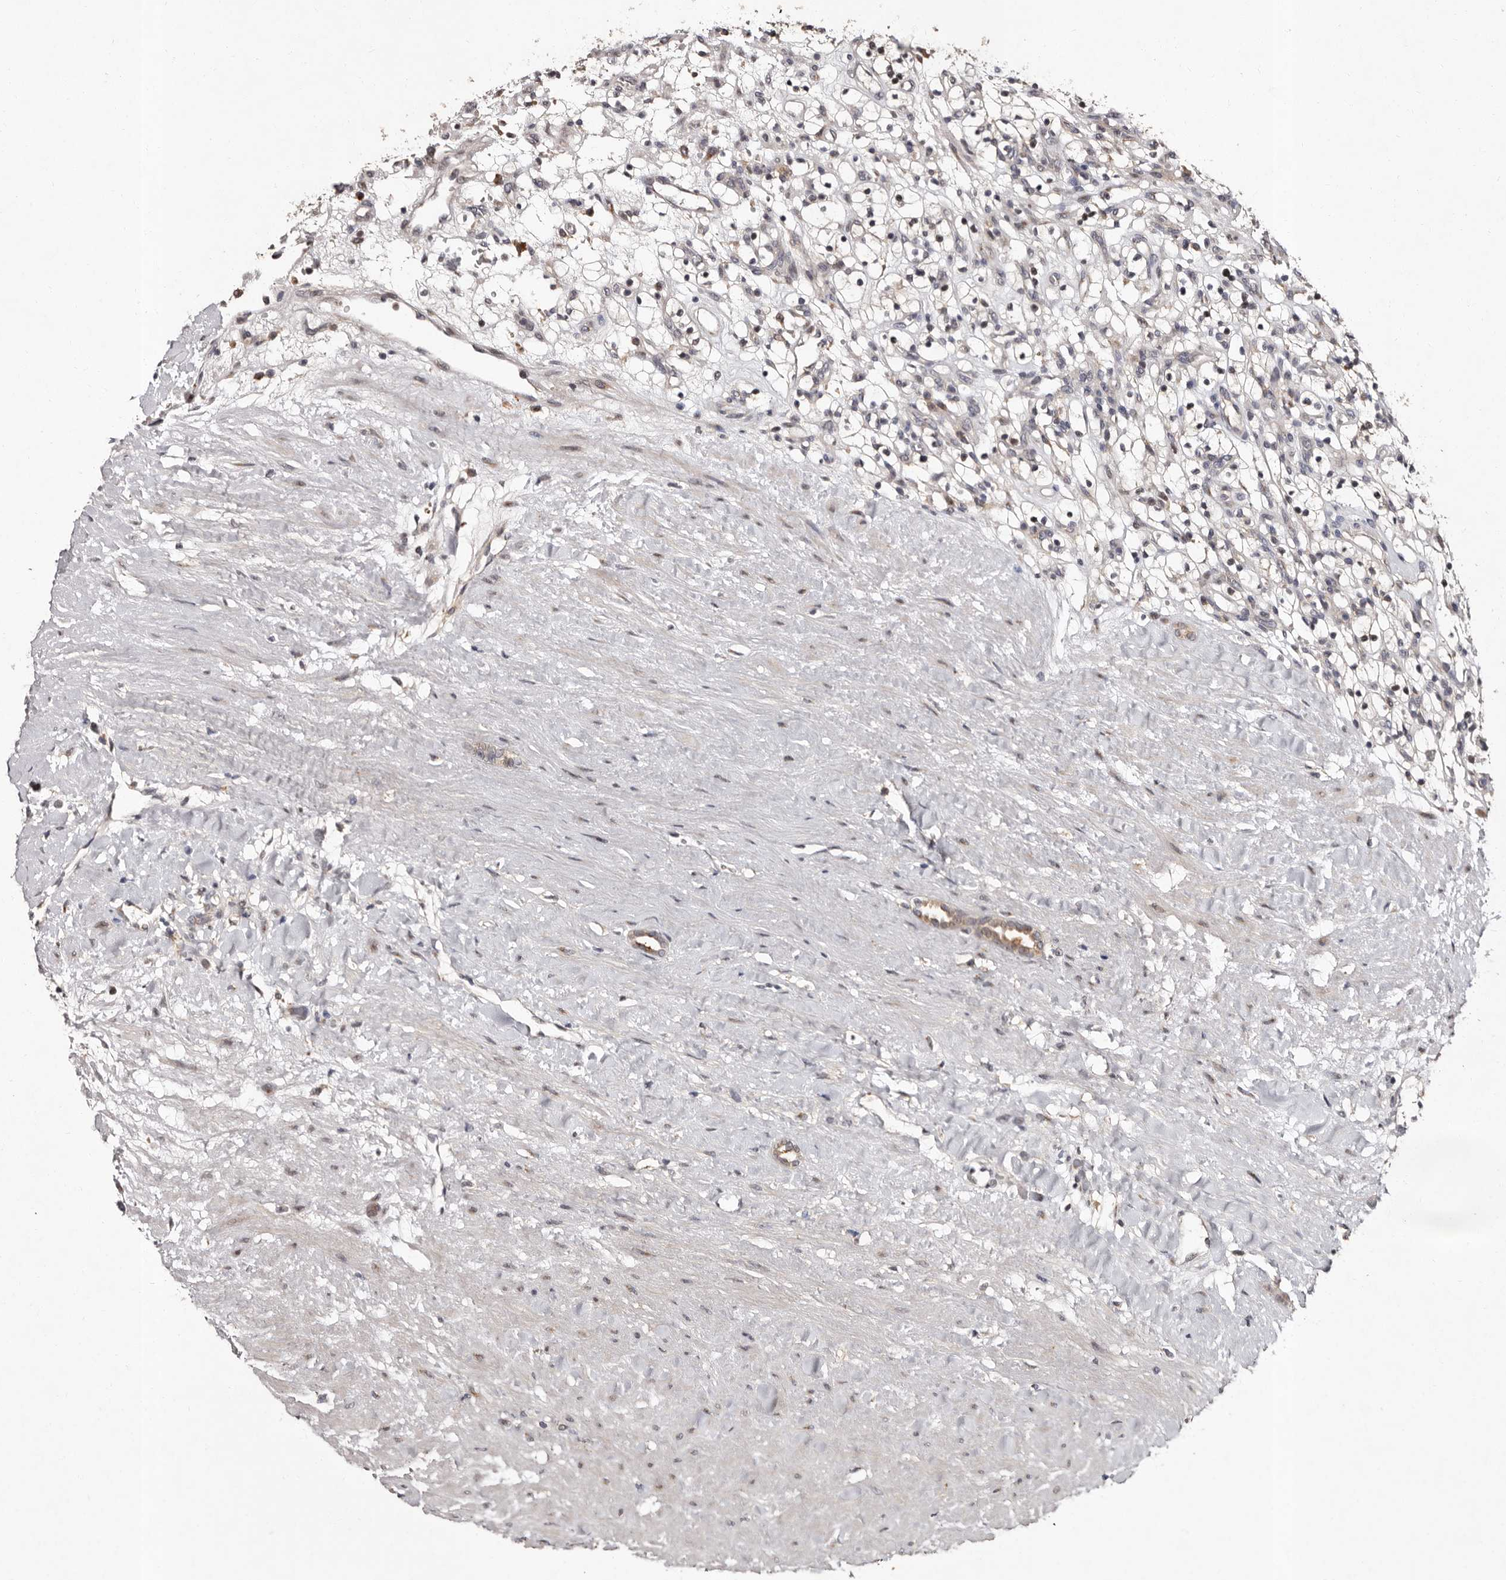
{"staining": {"intensity": "negative", "quantity": "none", "location": "none"}, "tissue": "renal cancer", "cell_type": "Tumor cells", "image_type": "cancer", "snomed": [{"axis": "morphology", "description": "Adenocarcinoma, NOS"}, {"axis": "topography", "description": "Kidney"}], "caption": "An immunohistochemistry (IHC) micrograph of adenocarcinoma (renal) is shown. There is no staining in tumor cells of adenocarcinoma (renal).", "gene": "FAM91A1", "patient": {"sex": "female", "age": 57}}